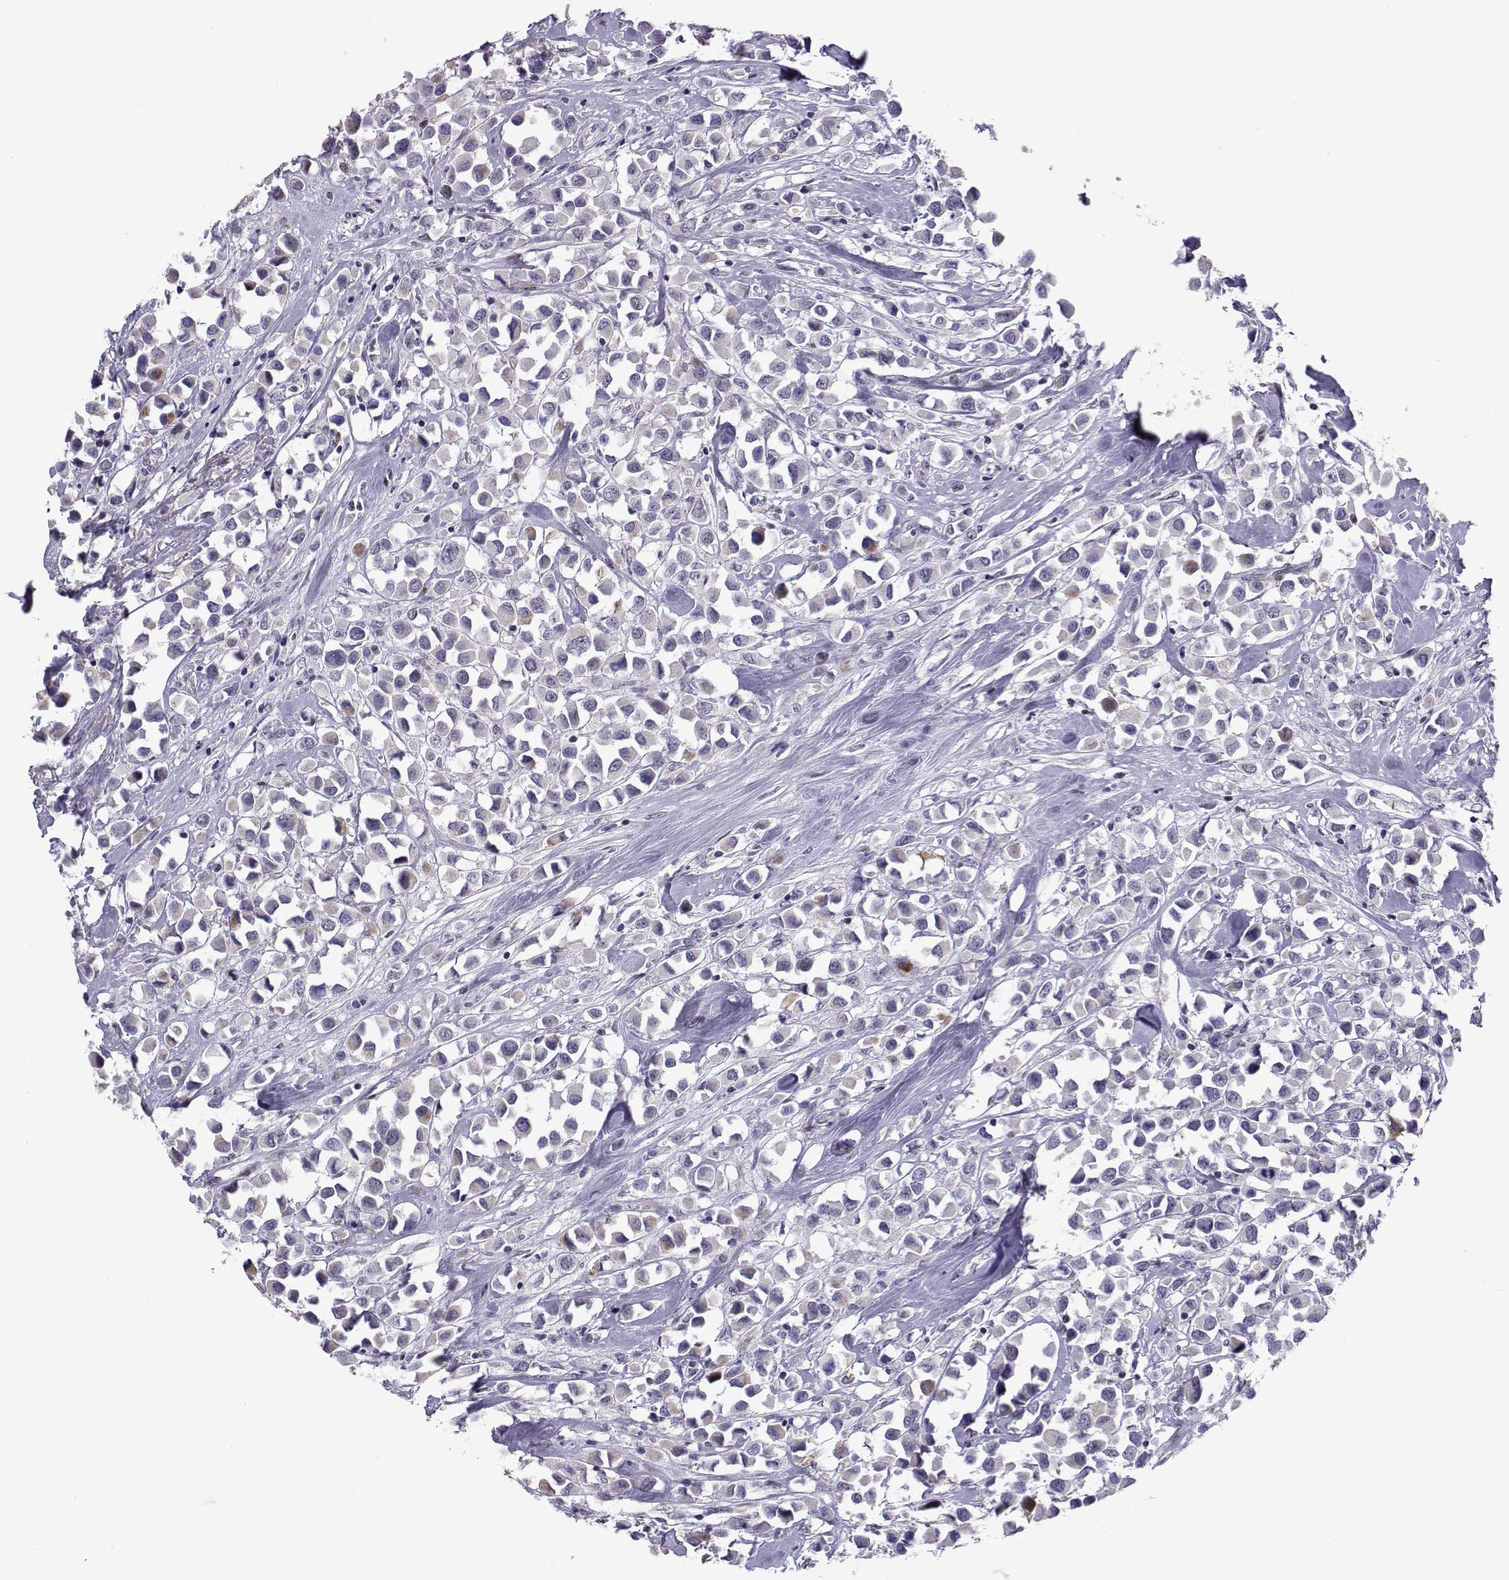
{"staining": {"intensity": "weak", "quantity": "<25%", "location": "cytoplasmic/membranous"}, "tissue": "breast cancer", "cell_type": "Tumor cells", "image_type": "cancer", "snomed": [{"axis": "morphology", "description": "Duct carcinoma"}, {"axis": "topography", "description": "Breast"}], "caption": "Immunohistochemistry (IHC) of infiltrating ductal carcinoma (breast) reveals no positivity in tumor cells.", "gene": "CFAP70", "patient": {"sex": "female", "age": 61}}